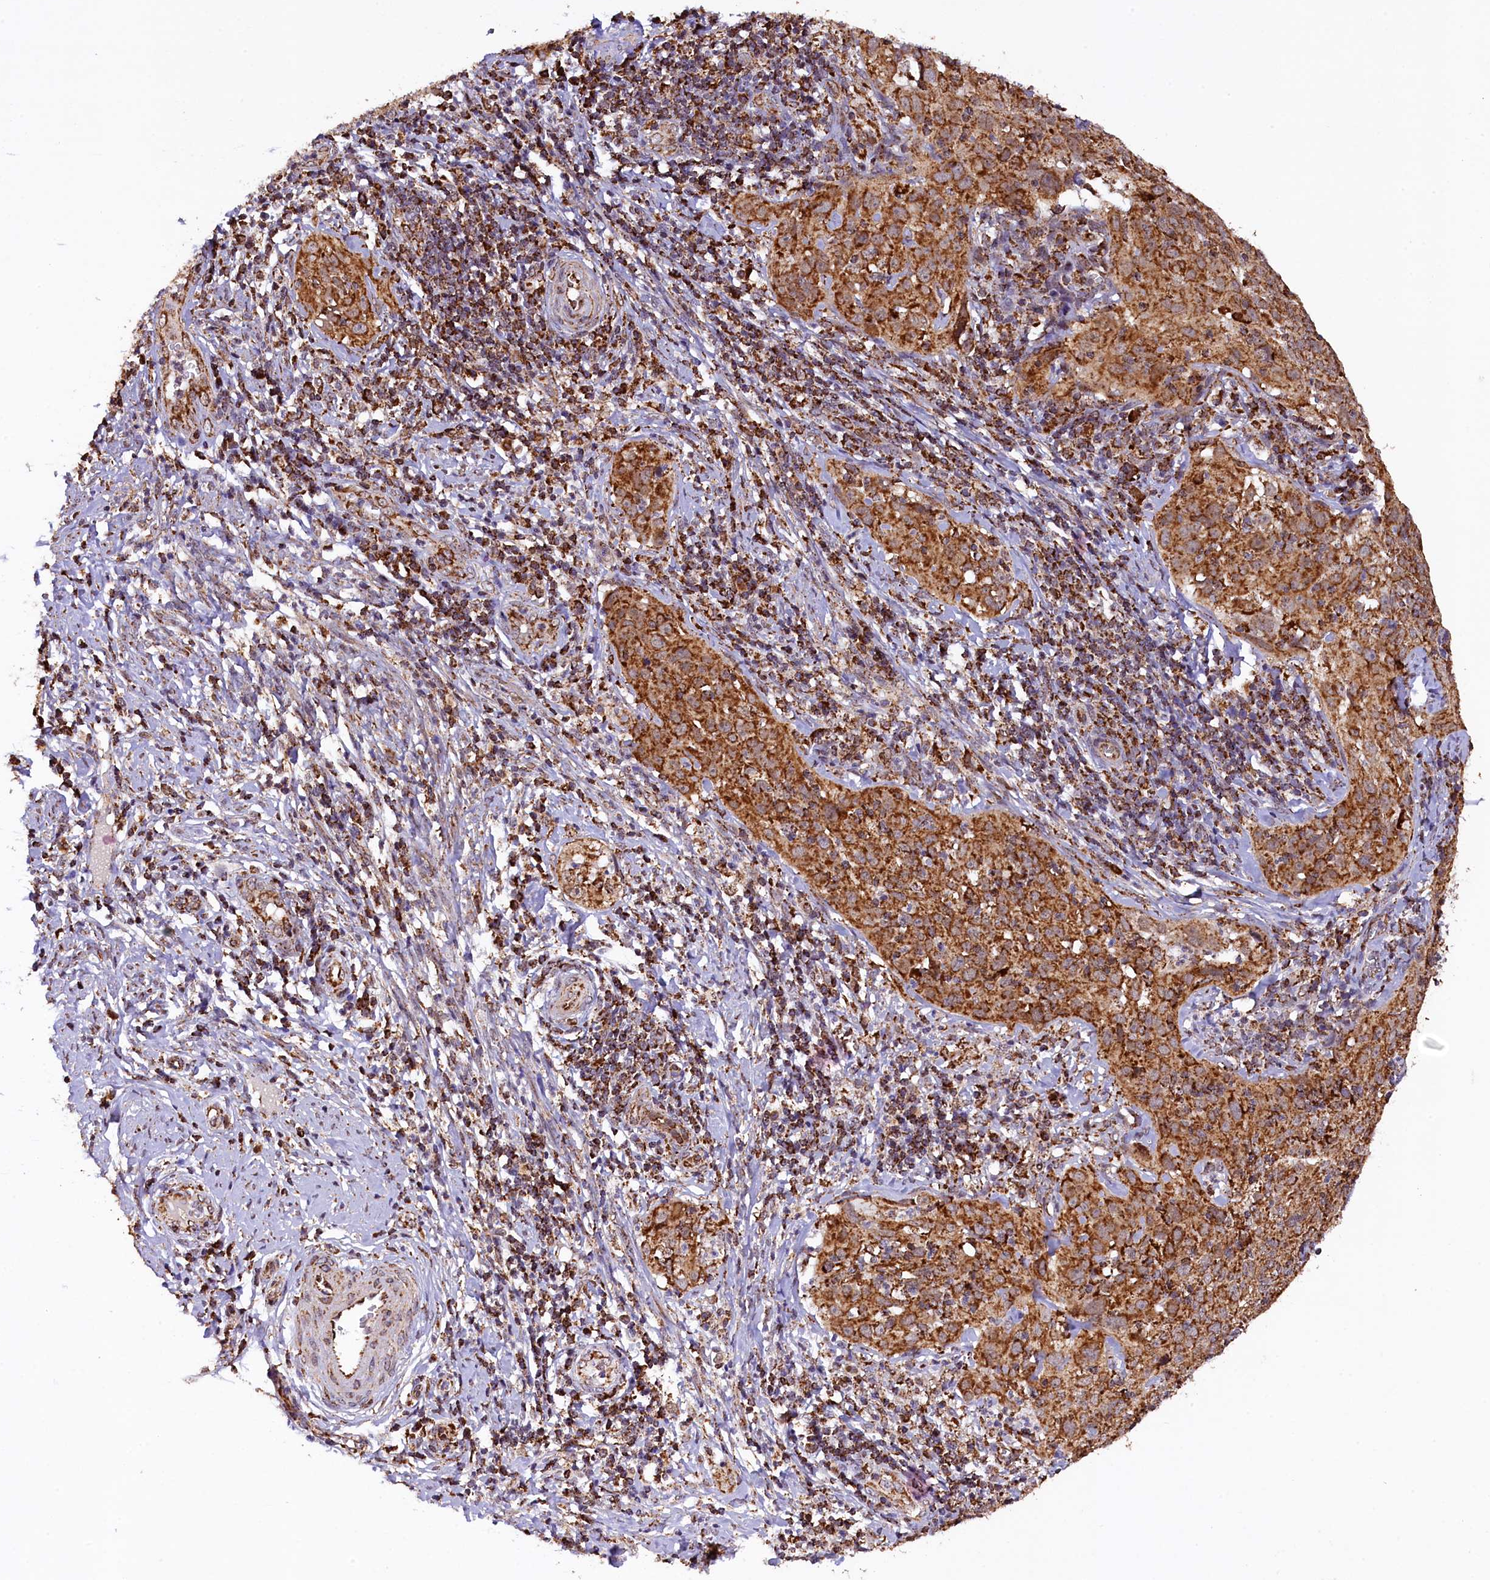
{"staining": {"intensity": "moderate", "quantity": ">75%", "location": "cytoplasmic/membranous"}, "tissue": "cervical cancer", "cell_type": "Tumor cells", "image_type": "cancer", "snomed": [{"axis": "morphology", "description": "Normal tissue, NOS"}, {"axis": "morphology", "description": "Squamous cell carcinoma, NOS"}, {"axis": "topography", "description": "Cervix"}], "caption": "Cervical cancer tissue displays moderate cytoplasmic/membranous positivity in about >75% of tumor cells, visualized by immunohistochemistry. (DAB (3,3'-diaminobenzidine) IHC with brightfield microscopy, high magnification).", "gene": "KLC2", "patient": {"sex": "female", "age": 31}}